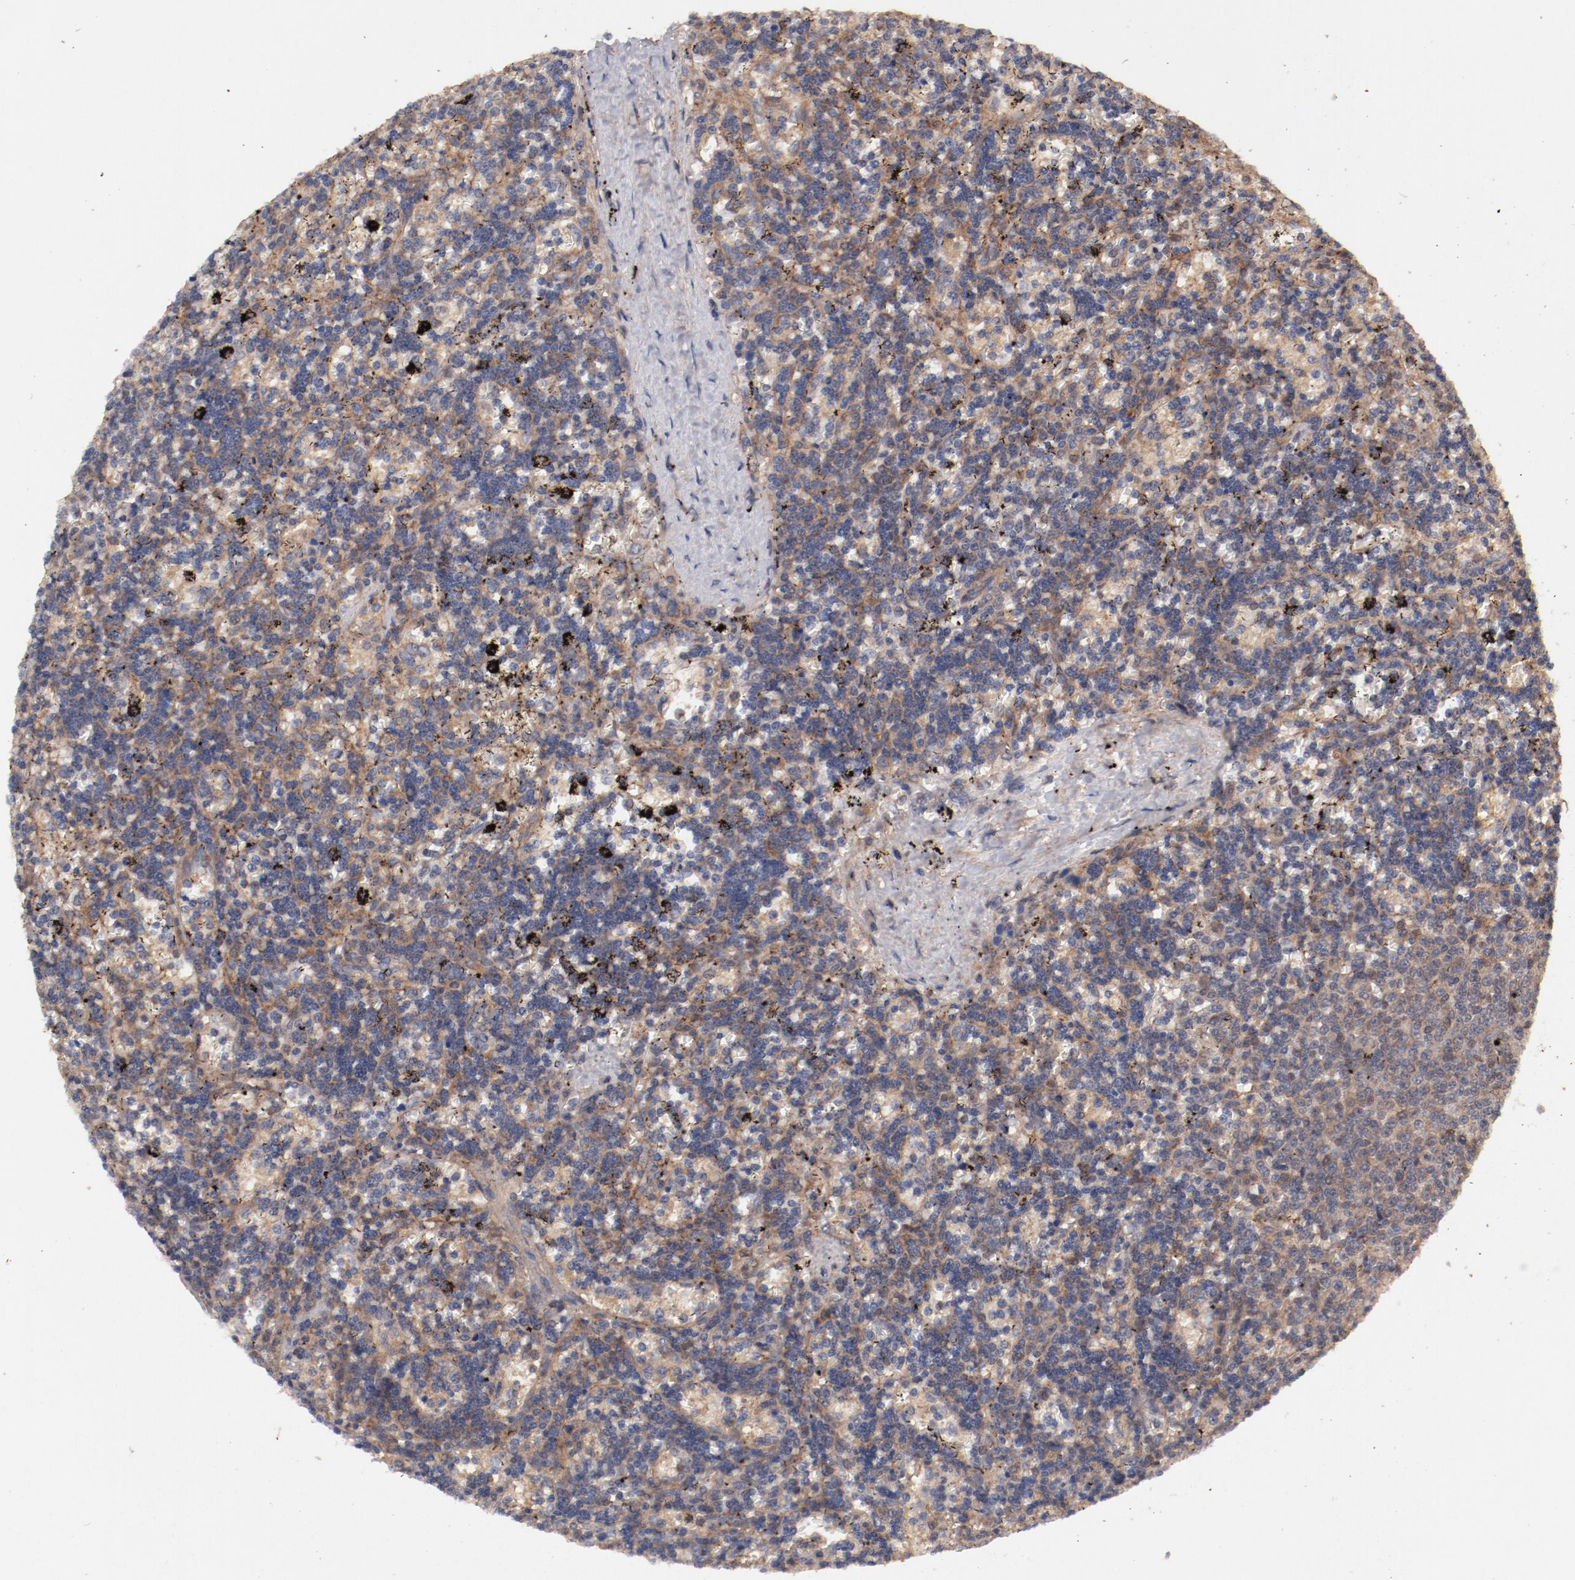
{"staining": {"intensity": "moderate", "quantity": ">75%", "location": "cytoplasmic/membranous"}, "tissue": "lymphoma", "cell_type": "Tumor cells", "image_type": "cancer", "snomed": [{"axis": "morphology", "description": "Malignant lymphoma, non-Hodgkin's type, Low grade"}, {"axis": "topography", "description": "Spleen"}], "caption": "Protein analysis of lymphoma tissue exhibits moderate cytoplasmic/membranous positivity in about >75% of tumor cells.", "gene": "GUF1", "patient": {"sex": "male", "age": 60}}